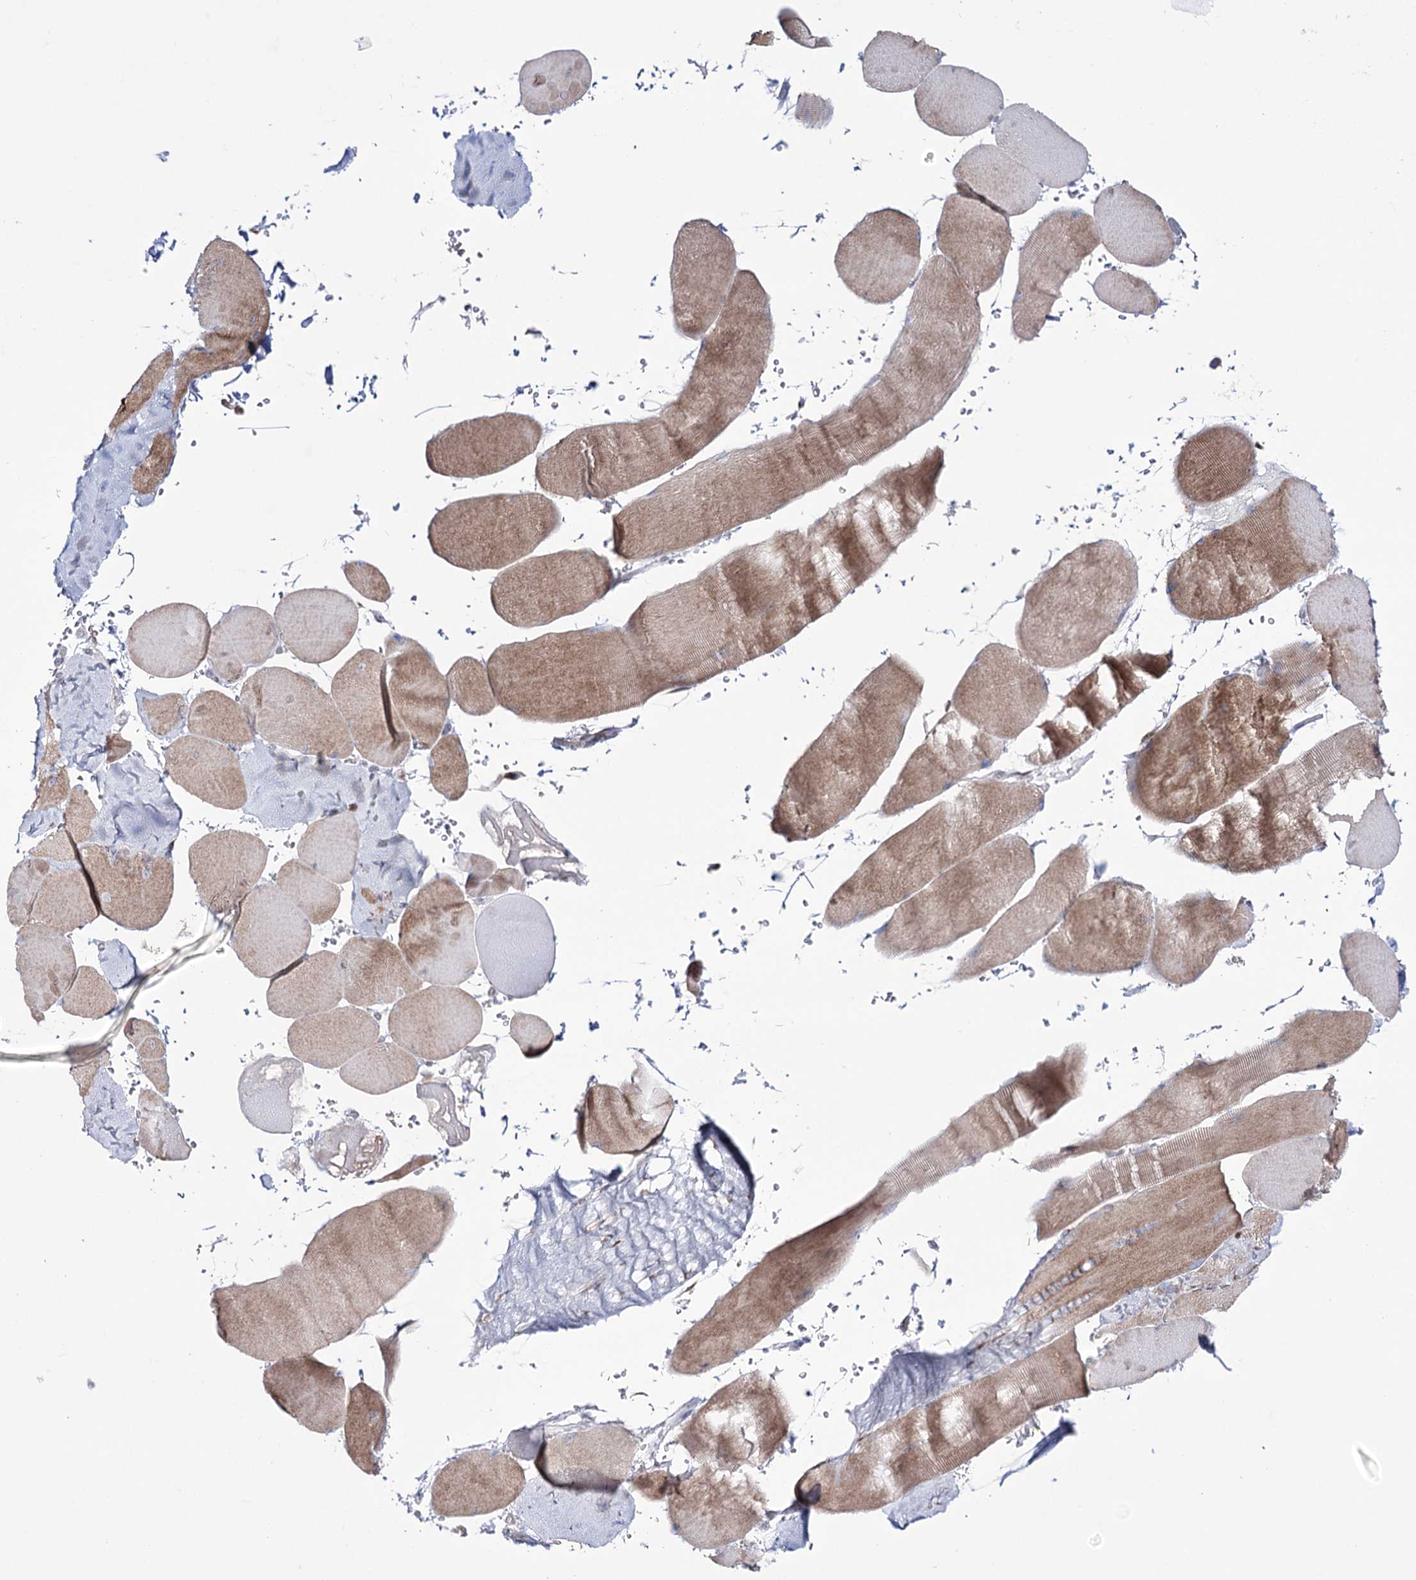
{"staining": {"intensity": "moderate", "quantity": ">75%", "location": "cytoplasmic/membranous"}, "tissue": "skeletal muscle", "cell_type": "Myocytes", "image_type": "normal", "snomed": [{"axis": "morphology", "description": "Normal tissue, NOS"}, {"axis": "topography", "description": "Skeletal muscle"}, {"axis": "topography", "description": "Head-Neck"}], "caption": "A brown stain labels moderate cytoplasmic/membranous staining of a protein in myocytes of benign human skeletal muscle. The protein of interest is shown in brown color, while the nuclei are stained blue.", "gene": "METTL5", "patient": {"sex": "male", "age": 66}}